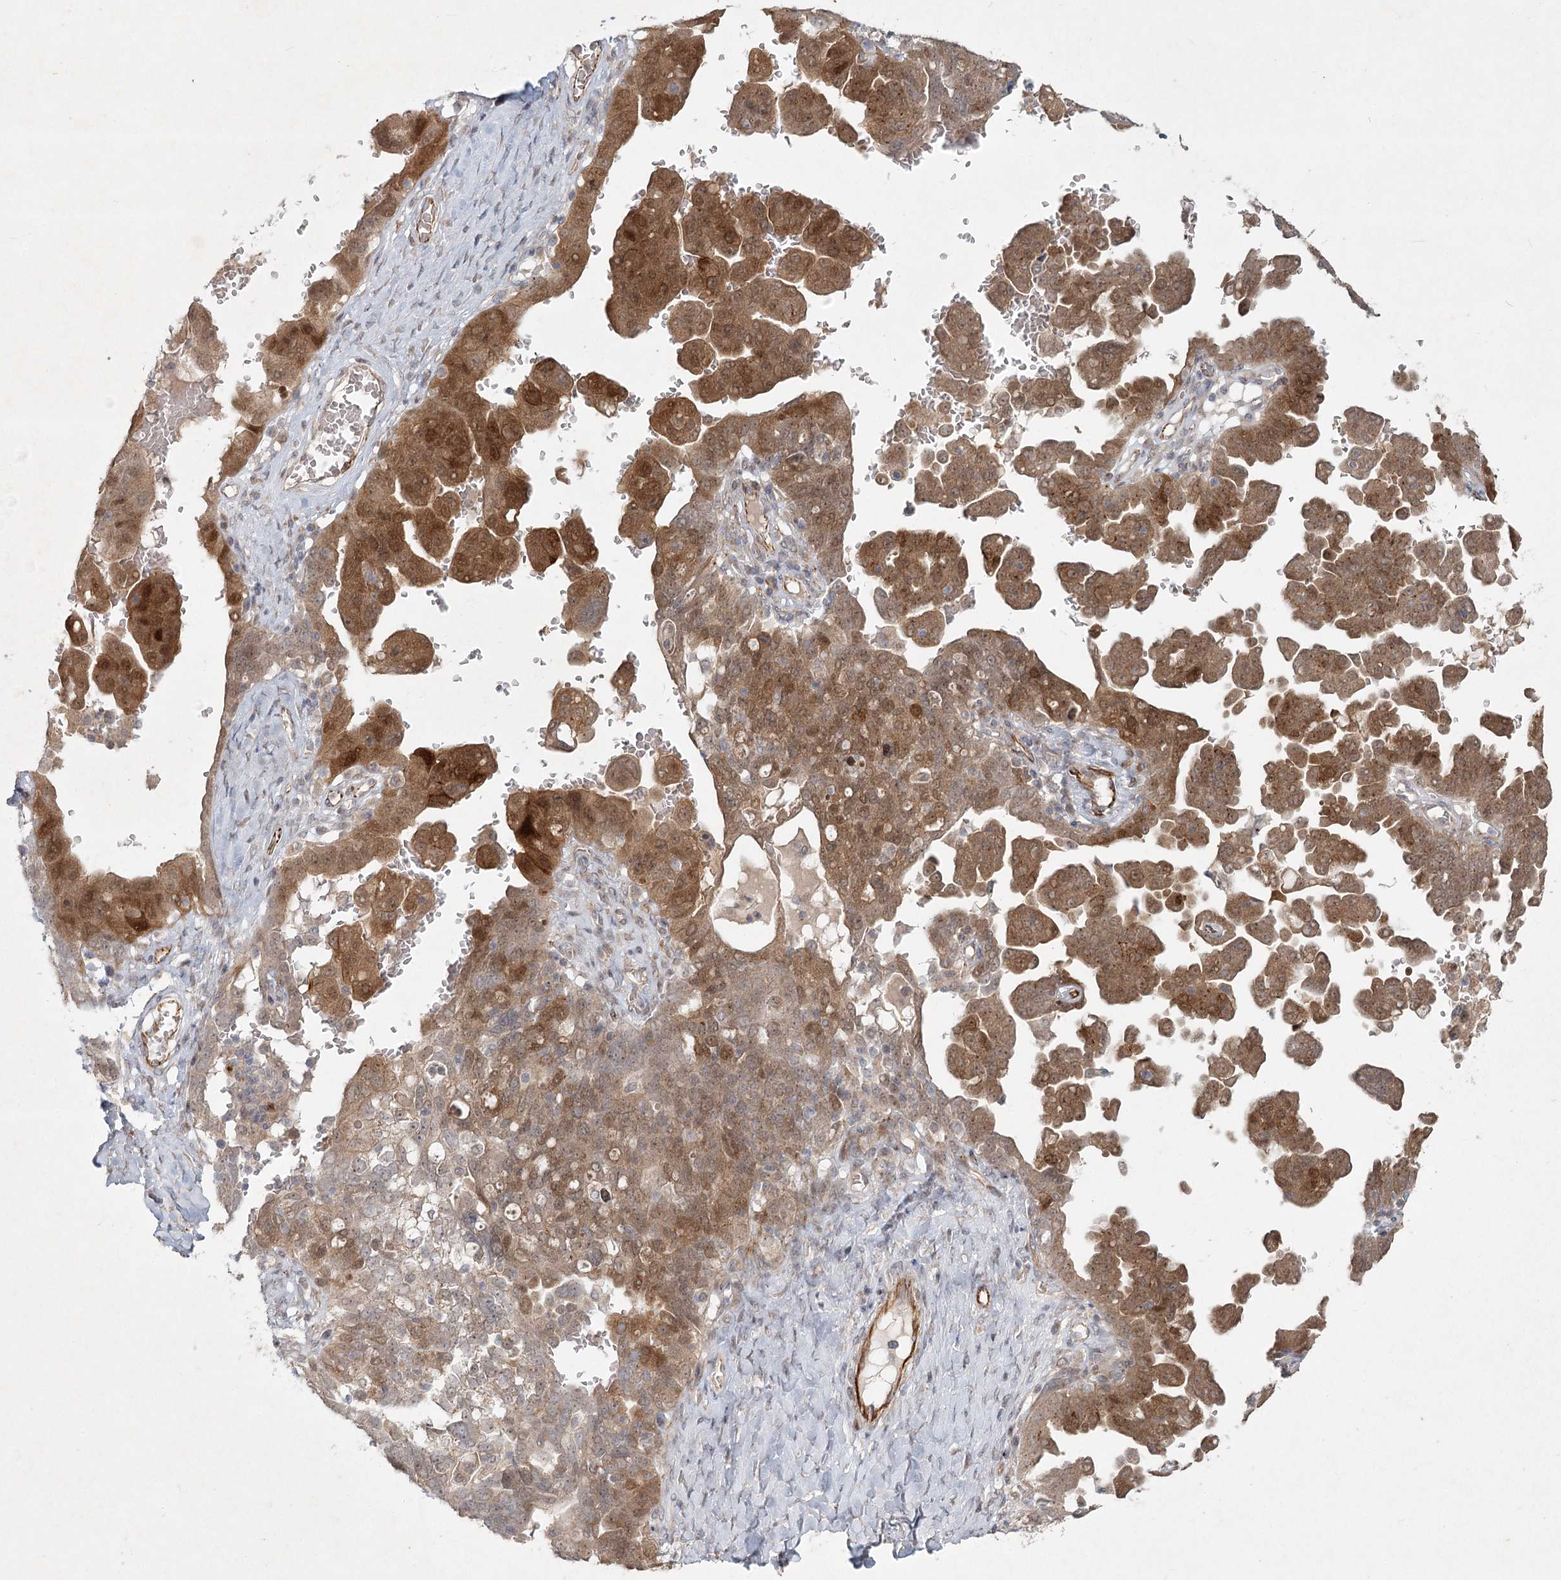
{"staining": {"intensity": "moderate", "quantity": ">75%", "location": "cytoplasmic/membranous,nuclear"}, "tissue": "ovarian cancer", "cell_type": "Tumor cells", "image_type": "cancer", "snomed": [{"axis": "morphology", "description": "Carcinoma, endometroid"}, {"axis": "topography", "description": "Ovary"}], "caption": "Immunohistochemical staining of ovarian cancer displays moderate cytoplasmic/membranous and nuclear protein positivity in about >75% of tumor cells. The staining was performed using DAB (3,3'-diaminobenzidine) to visualize the protein expression in brown, while the nuclei were stained in blue with hematoxylin (Magnification: 20x).", "gene": "LRP2BP", "patient": {"sex": "female", "age": 62}}